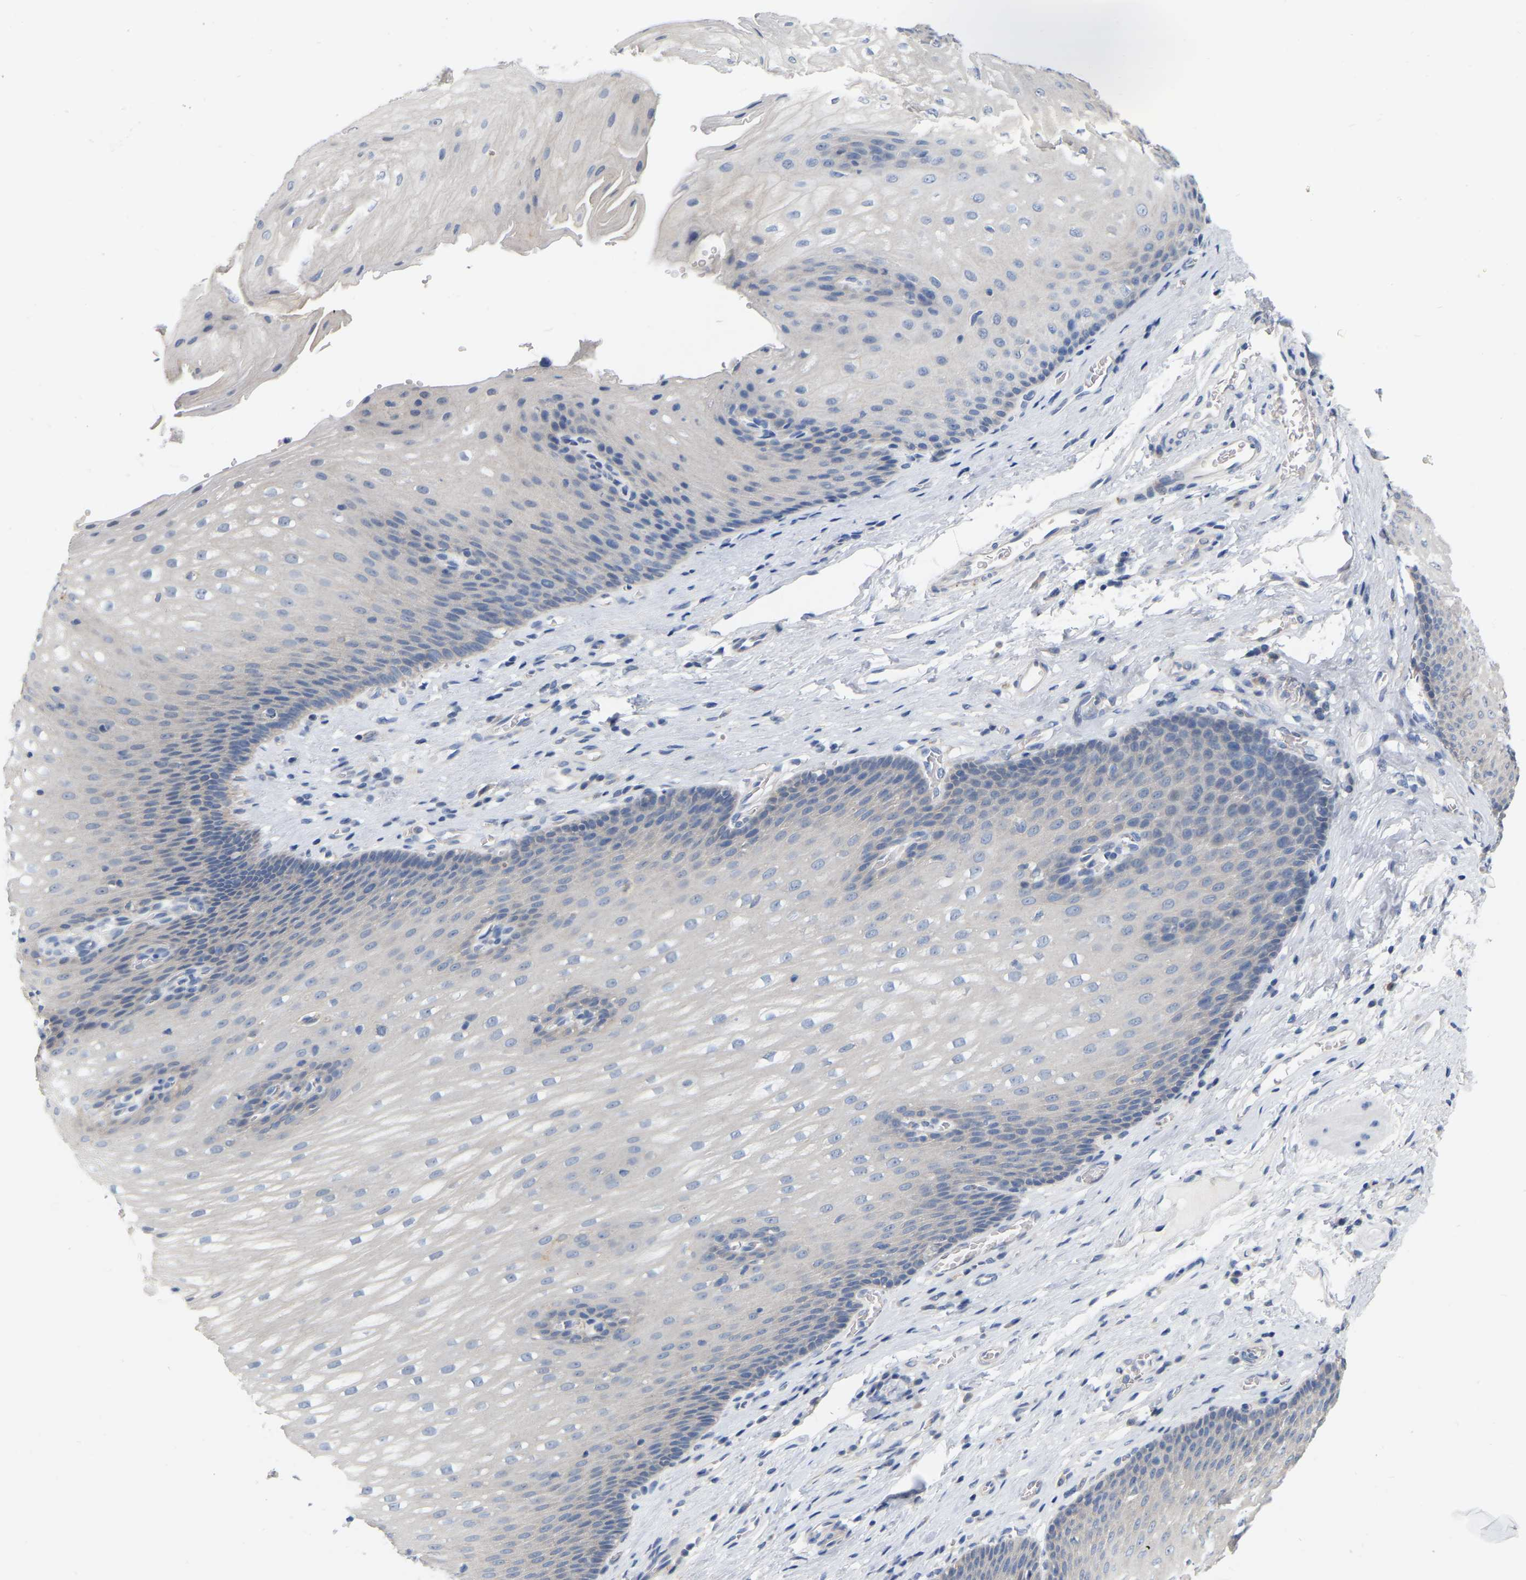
{"staining": {"intensity": "negative", "quantity": "none", "location": "none"}, "tissue": "esophagus", "cell_type": "Squamous epithelial cells", "image_type": "normal", "snomed": [{"axis": "morphology", "description": "Normal tissue, NOS"}, {"axis": "topography", "description": "Esophagus"}], "caption": "High magnification brightfield microscopy of benign esophagus stained with DAB (brown) and counterstained with hematoxylin (blue): squamous epithelial cells show no significant staining.", "gene": "WIPI2", "patient": {"sex": "male", "age": 48}}